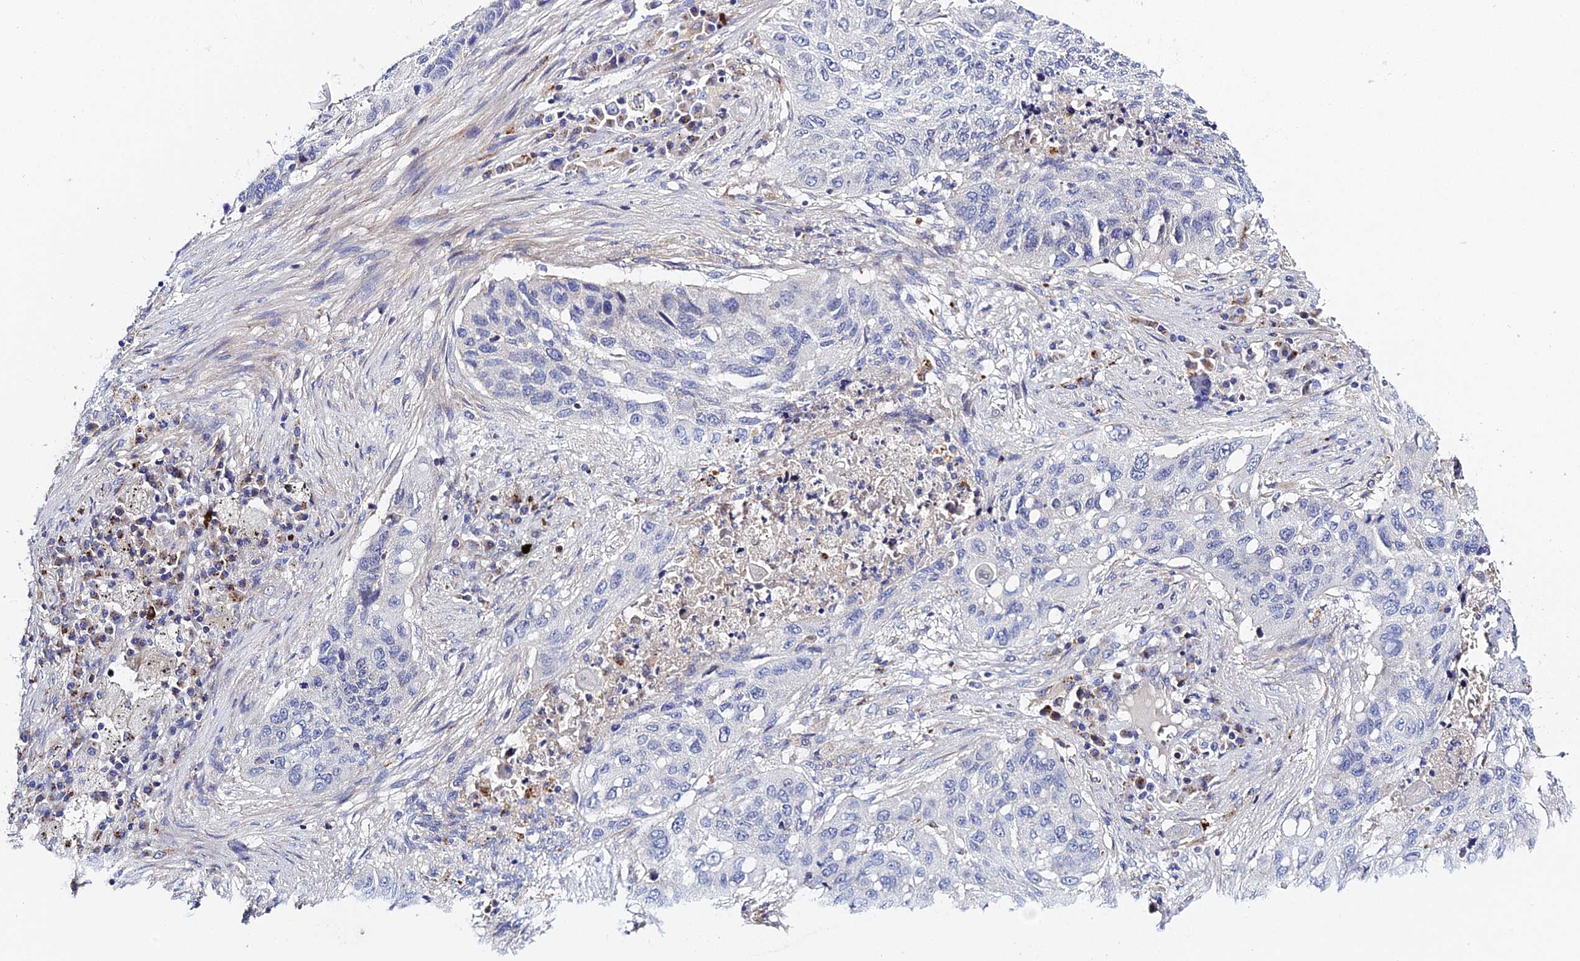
{"staining": {"intensity": "negative", "quantity": "none", "location": "none"}, "tissue": "lung cancer", "cell_type": "Tumor cells", "image_type": "cancer", "snomed": [{"axis": "morphology", "description": "Squamous cell carcinoma, NOS"}, {"axis": "topography", "description": "Lung"}], "caption": "IHC photomicrograph of neoplastic tissue: squamous cell carcinoma (lung) stained with DAB displays no significant protein staining in tumor cells.", "gene": "APOBEC3H", "patient": {"sex": "female", "age": 63}}